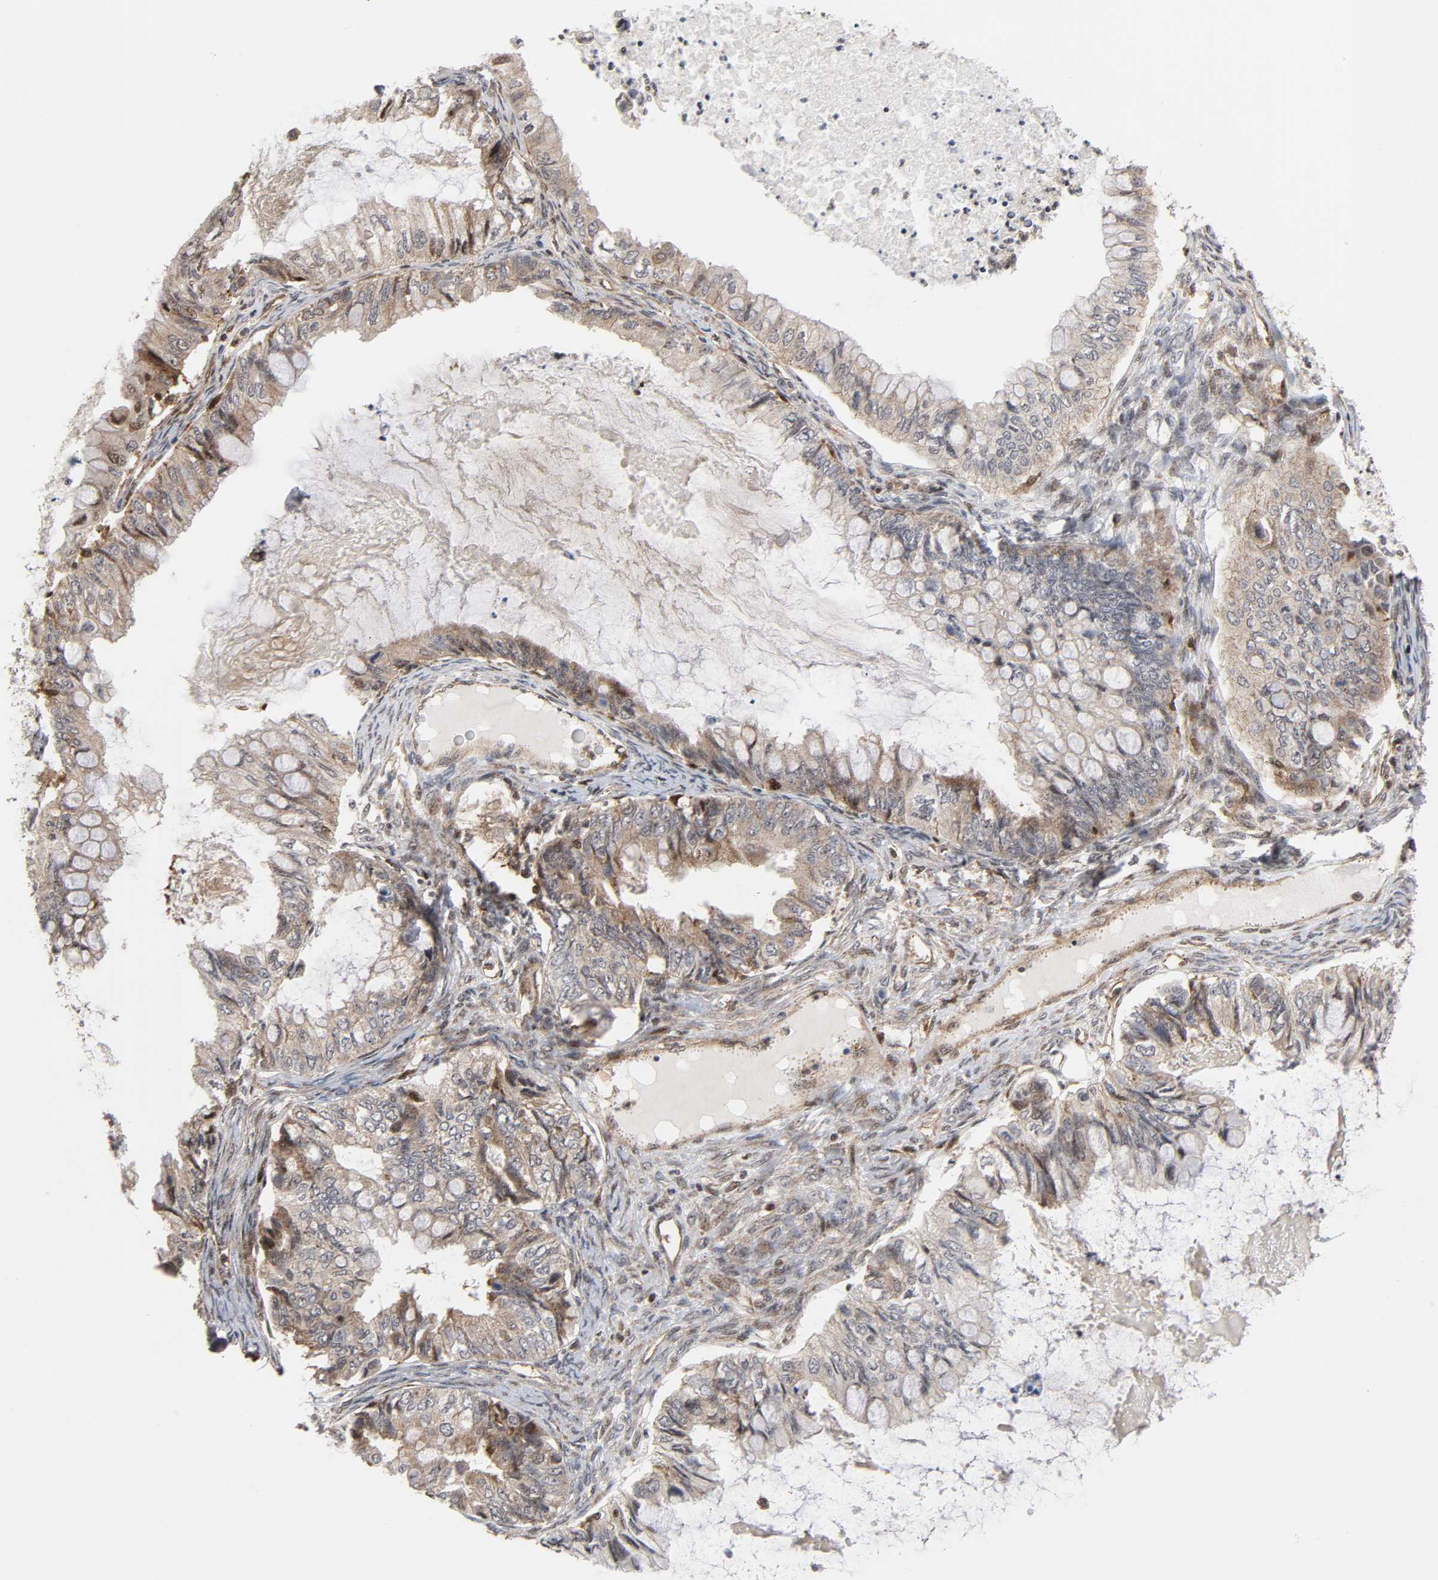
{"staining": {"intensity": "weak", "quantity": ">75%", "location": "cytoplasmic/membranous"}, "tissue": "ovarian cancer", "cell_type": "Tumor cells", "image_type": "cancer", "snomed": [{"axis": "morphology", "description": "Cystadenocarcinoma, mucinous, NOS"}, {"axis": "topography", "description": "Ovary"}], "caption": "Protein analysis of ovarian cancer (mucinous cystadenocarcinoma) tissue shows weak cytoplasmic/membranous staining in about >75% of tumor cells.", "gene": "MAPK1", "patient": {"sex": "female", "age": 80}}